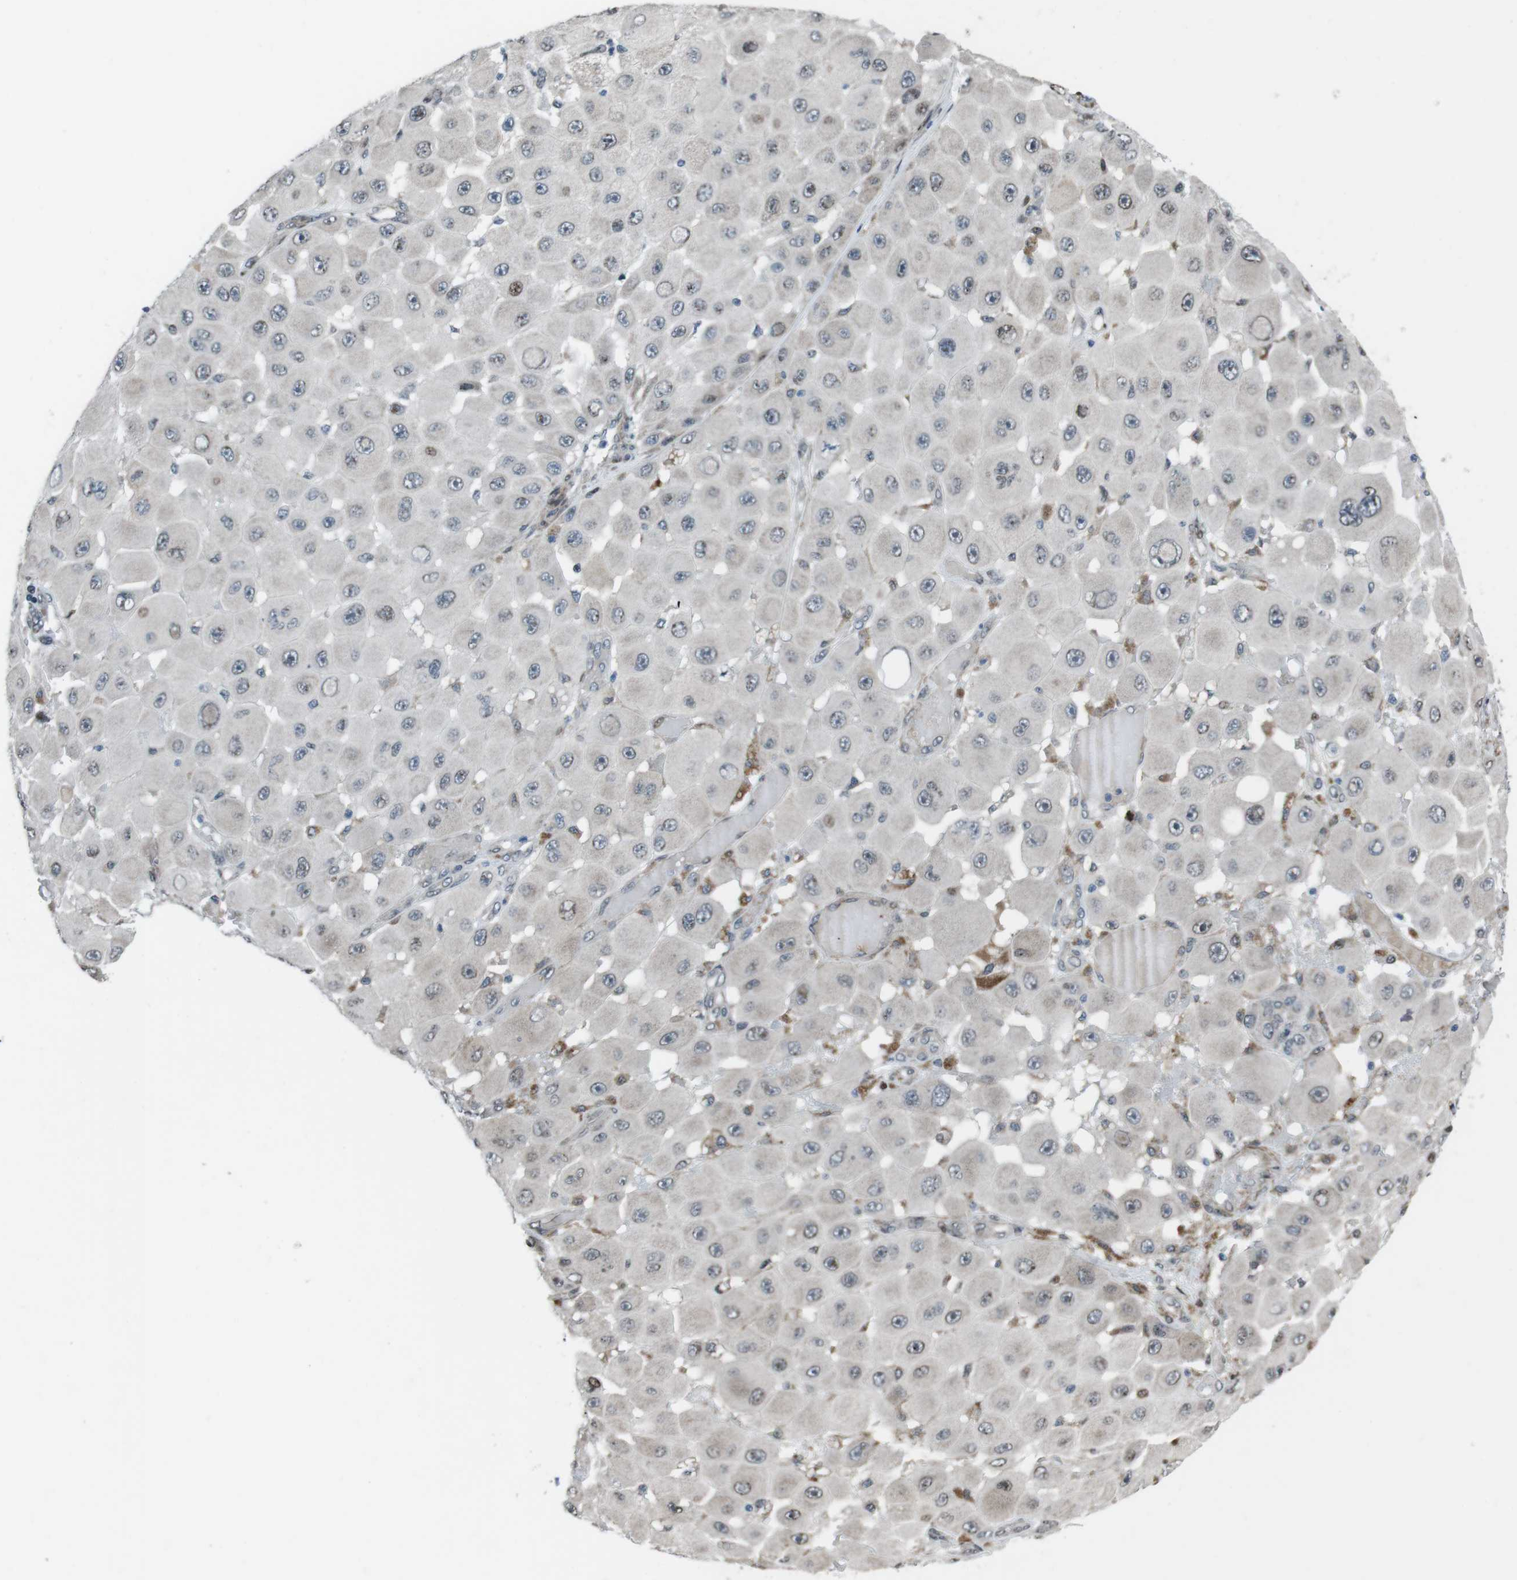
{"staining": {"intensity": "weak", "quantity": "25%-75%", "location": "cytoplasmic/membranous"}, "tissue": "melanoma", "cell_type": "Tumor cells", "image_type": "cancer", "snomed": [{"axis": "morphology", "description": "Malignant melanoma, NOS"}, {"axis": "topography", "description": "Skin"}], "caption": "This is a histology image of immunohistochemistry (IHC) staining of malignant melanoma, which shows weak positivity in the cytoplasmic/membranous of tumor cells.", "gene": "PBRM1", "patient": {"sex": "female", "age": 81}}